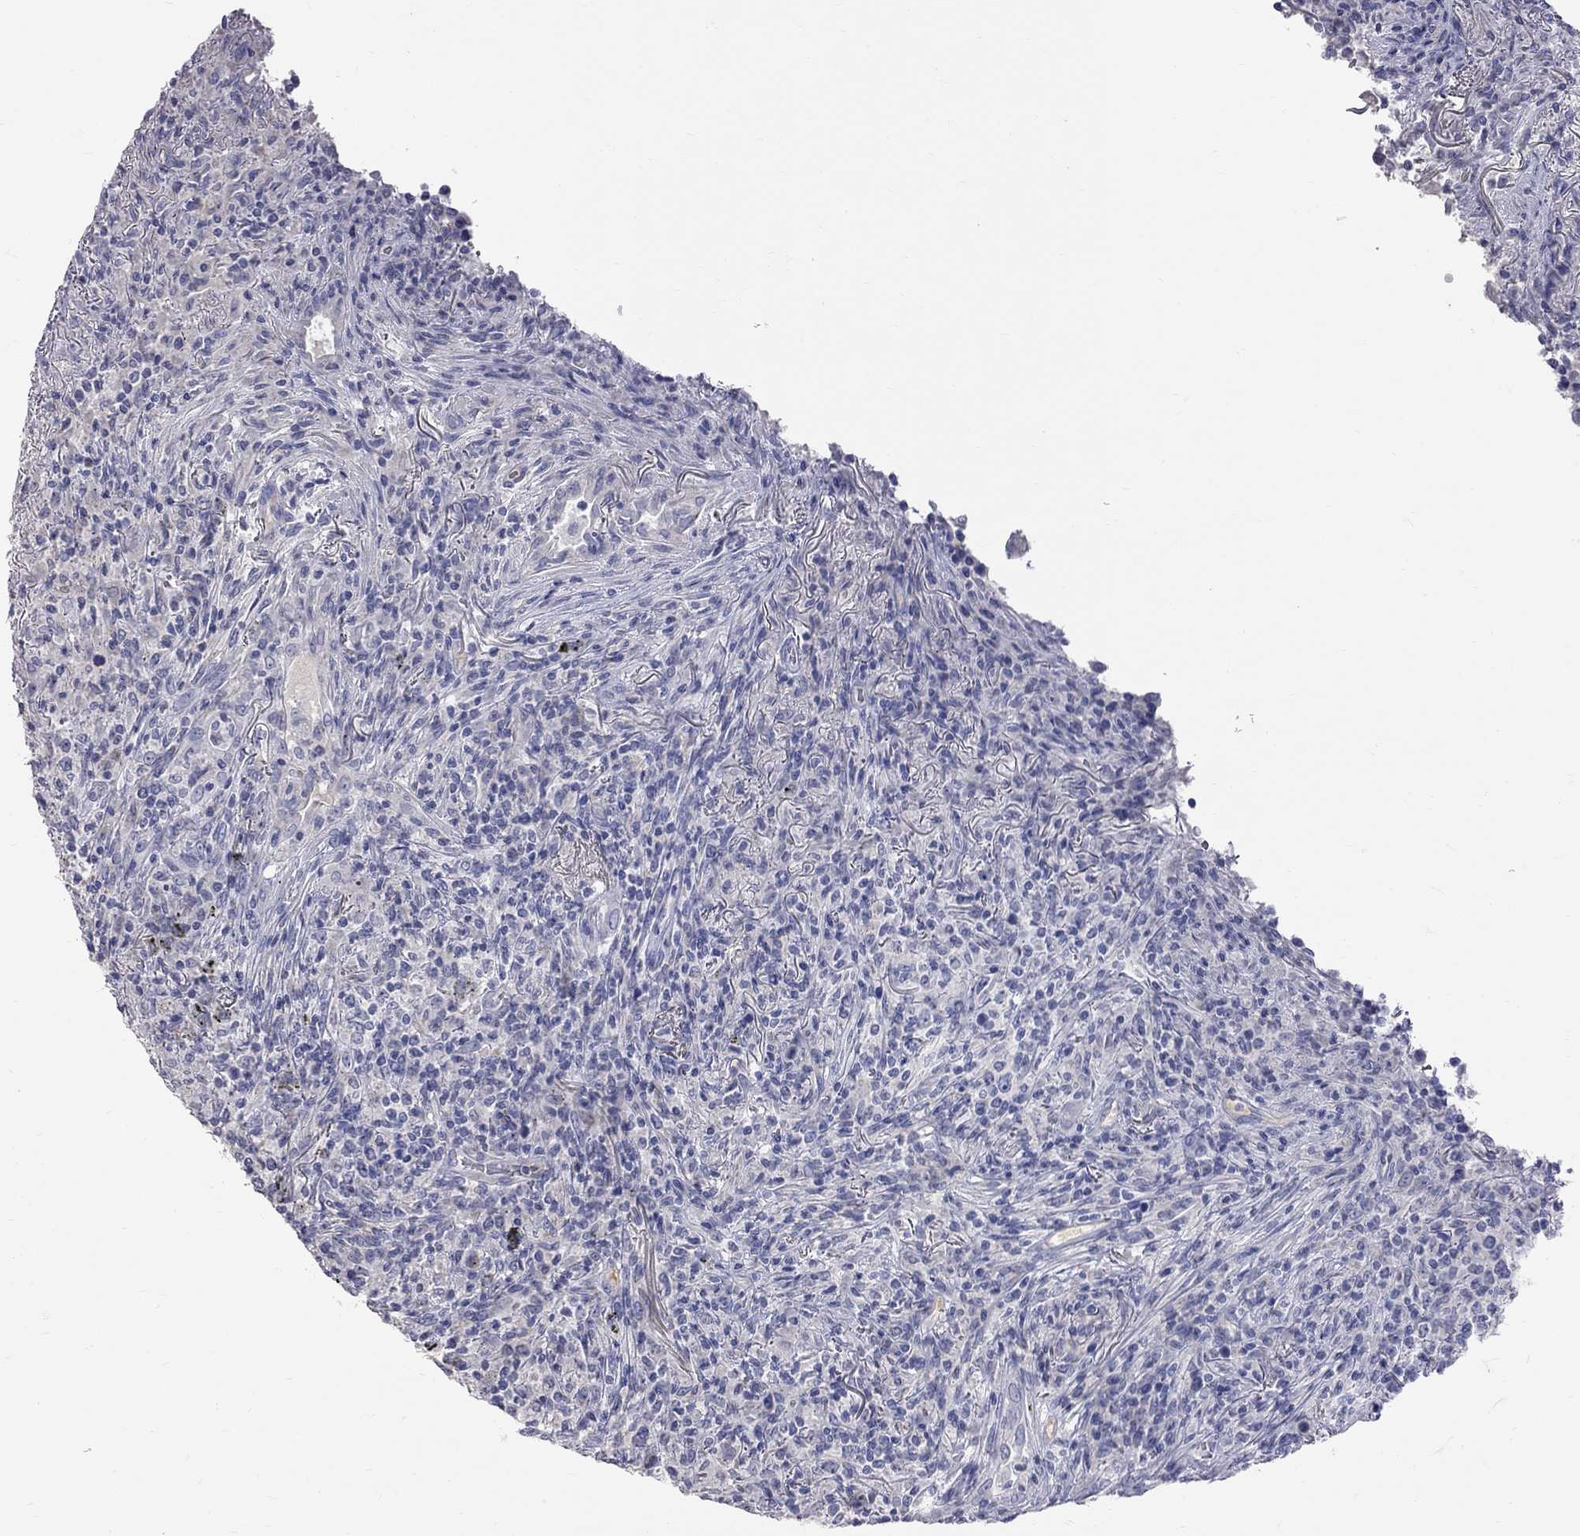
{"staining": {"intensity": "negative", "quantity": "none", "location": "none"}, "tissue": "lymphoma", "cell_type": "Tumor cells", "image_type": "cancer", "snomed": [{"axis": "morphology", "description": "Malignant lymphoma, non-Hodgkin's type, High grade"}, {"axis": "topography", "description": "Lung"}], "caption": "This is an immunohistochemistry photomicrograph of human lymphoma. There is no positivity in tumor cells.", "gene": "KCND2", "patient": {"sex": "male", "age": 79}}